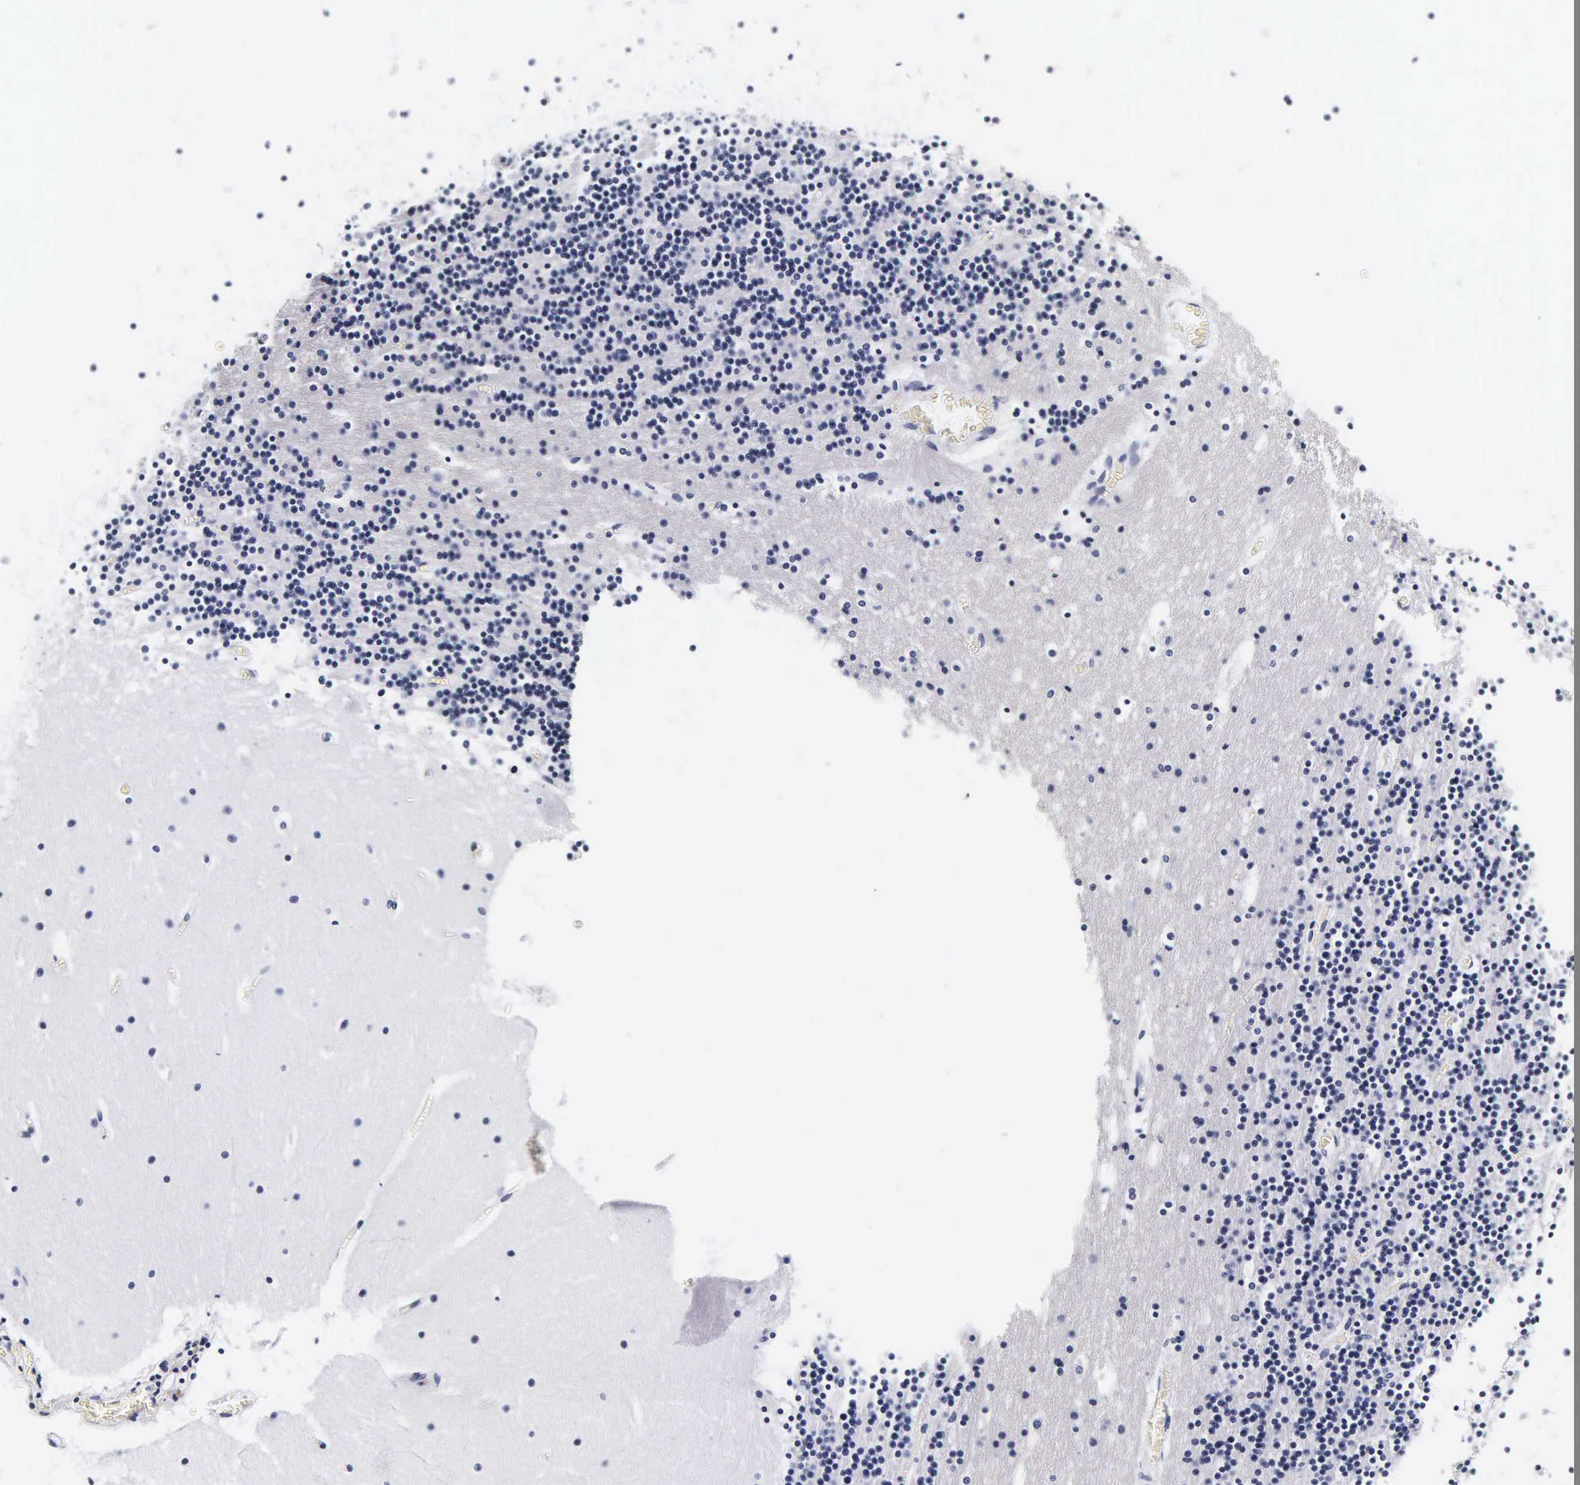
{"staining": {"intensity": "negative", "quantity": "none", "location": "none"}, "tissue": "cerebellum", "cell_type": "Cells in granular layer", "image_type": "normal", "snomed": [{"axis": "morphology", "description": "Normal tissue, NOS"}, {"axis": "topography", "description": "Cerebellum"}], "caption": "DAB (3,3'-diaminobenzidine) immunohistochemical staining of unremarkable cerebellum reveals no significant expression in cells in granular layer.", "gene": "KRT18", "patient": {"sex": "male", "age": 45}}